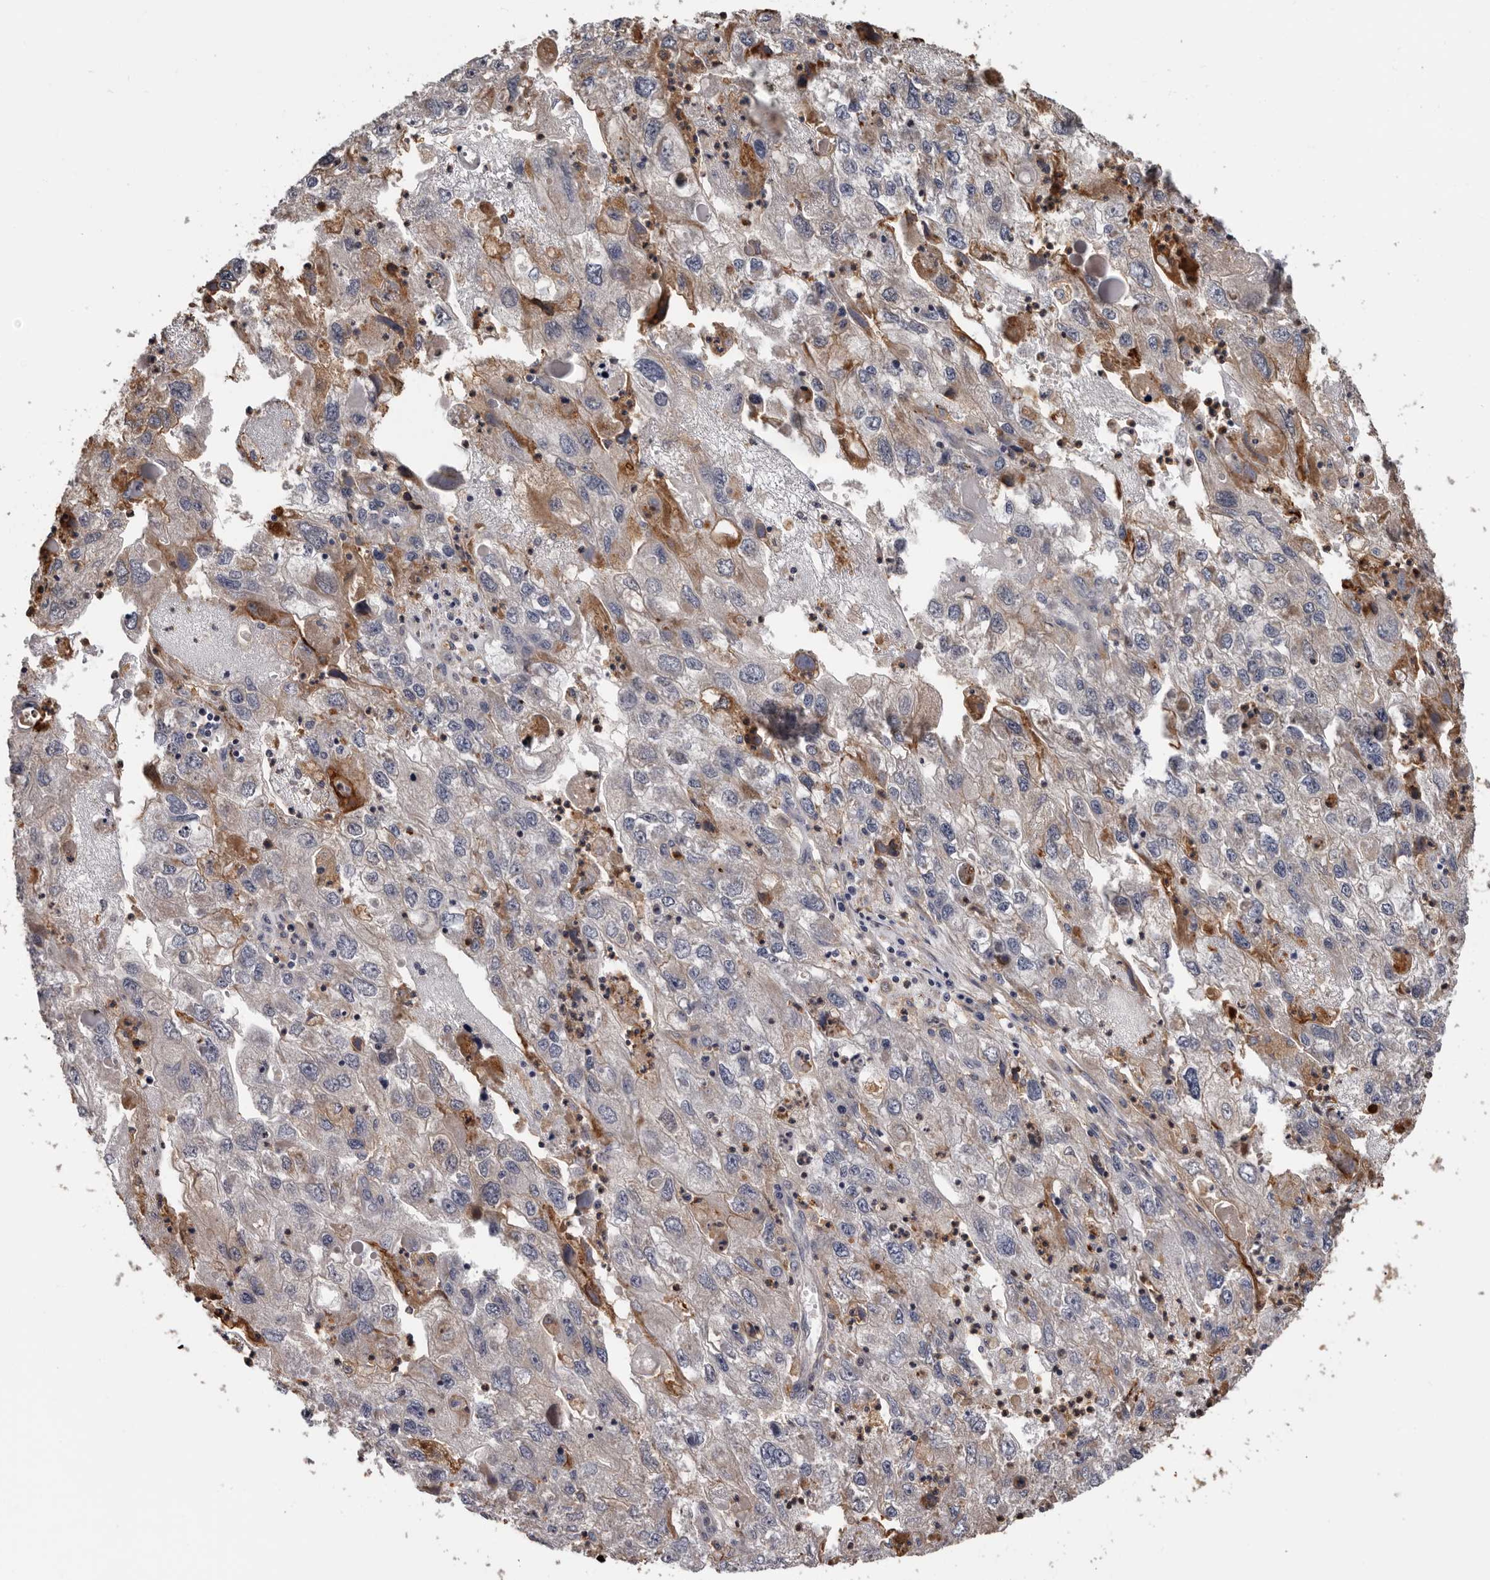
{"staining": {"intensity": "moderate", "quantity": "<25%", "location": "cytoplasmic/membranous"}, "tissue": "endometrial cancer", "cell_type": "Tumor cells", "image_type": "cancer", "snomed": [{"axis": "morphology", "description": "Adenocarcinoma, NOS"}, {"axis": "topography", "description": "Endometrium"}], "caption": "Endometrial adenocarcinoma stained with immunohistochemistry reveals moderate cytoplasmic/membranous positivity in approximately <25% of tumor cells.", "gene": "PRR12", "patient": {"sex": "female", "age": 49}}